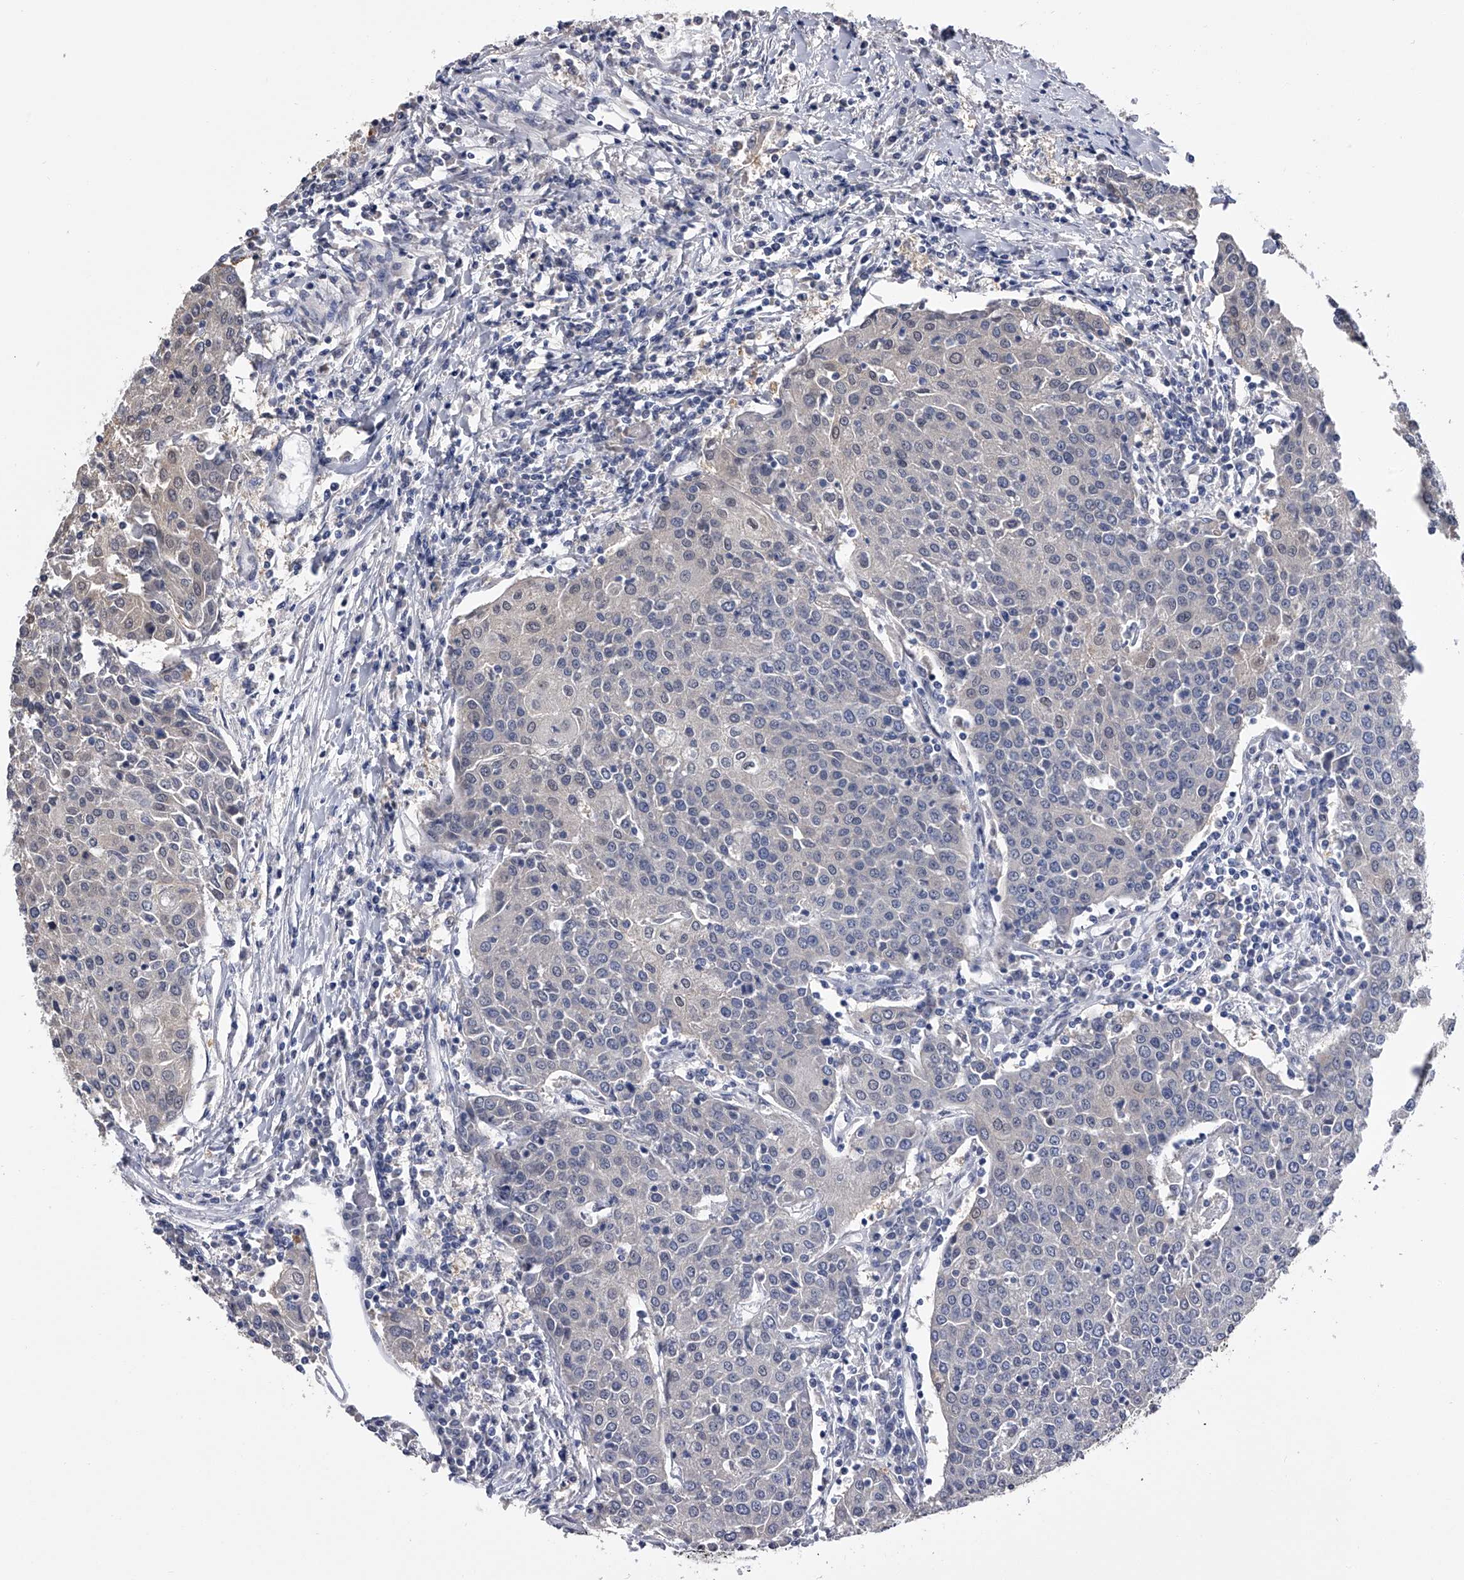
{"staining": {"intensity": "negative", "quantity": "none", "location": "none"}, "tissue": "urothelial cancer", "cell_type": "Tumor cells", "image_type": "cancer", "snomed": [{"axis": "morphology", "description": "Urothelial carcinoma, High grade"}, {"axis": "topography", "description": "Urinary bladder"}], "caption": "DAB (3,3'-diaminobenzidine) immunohistochemical staining of urothelial carcinoma (high-grade) reveals no significant staining in tumor cells.", "gene": "EFCAB7", "patient": {"sex": "female", "age": 85}}